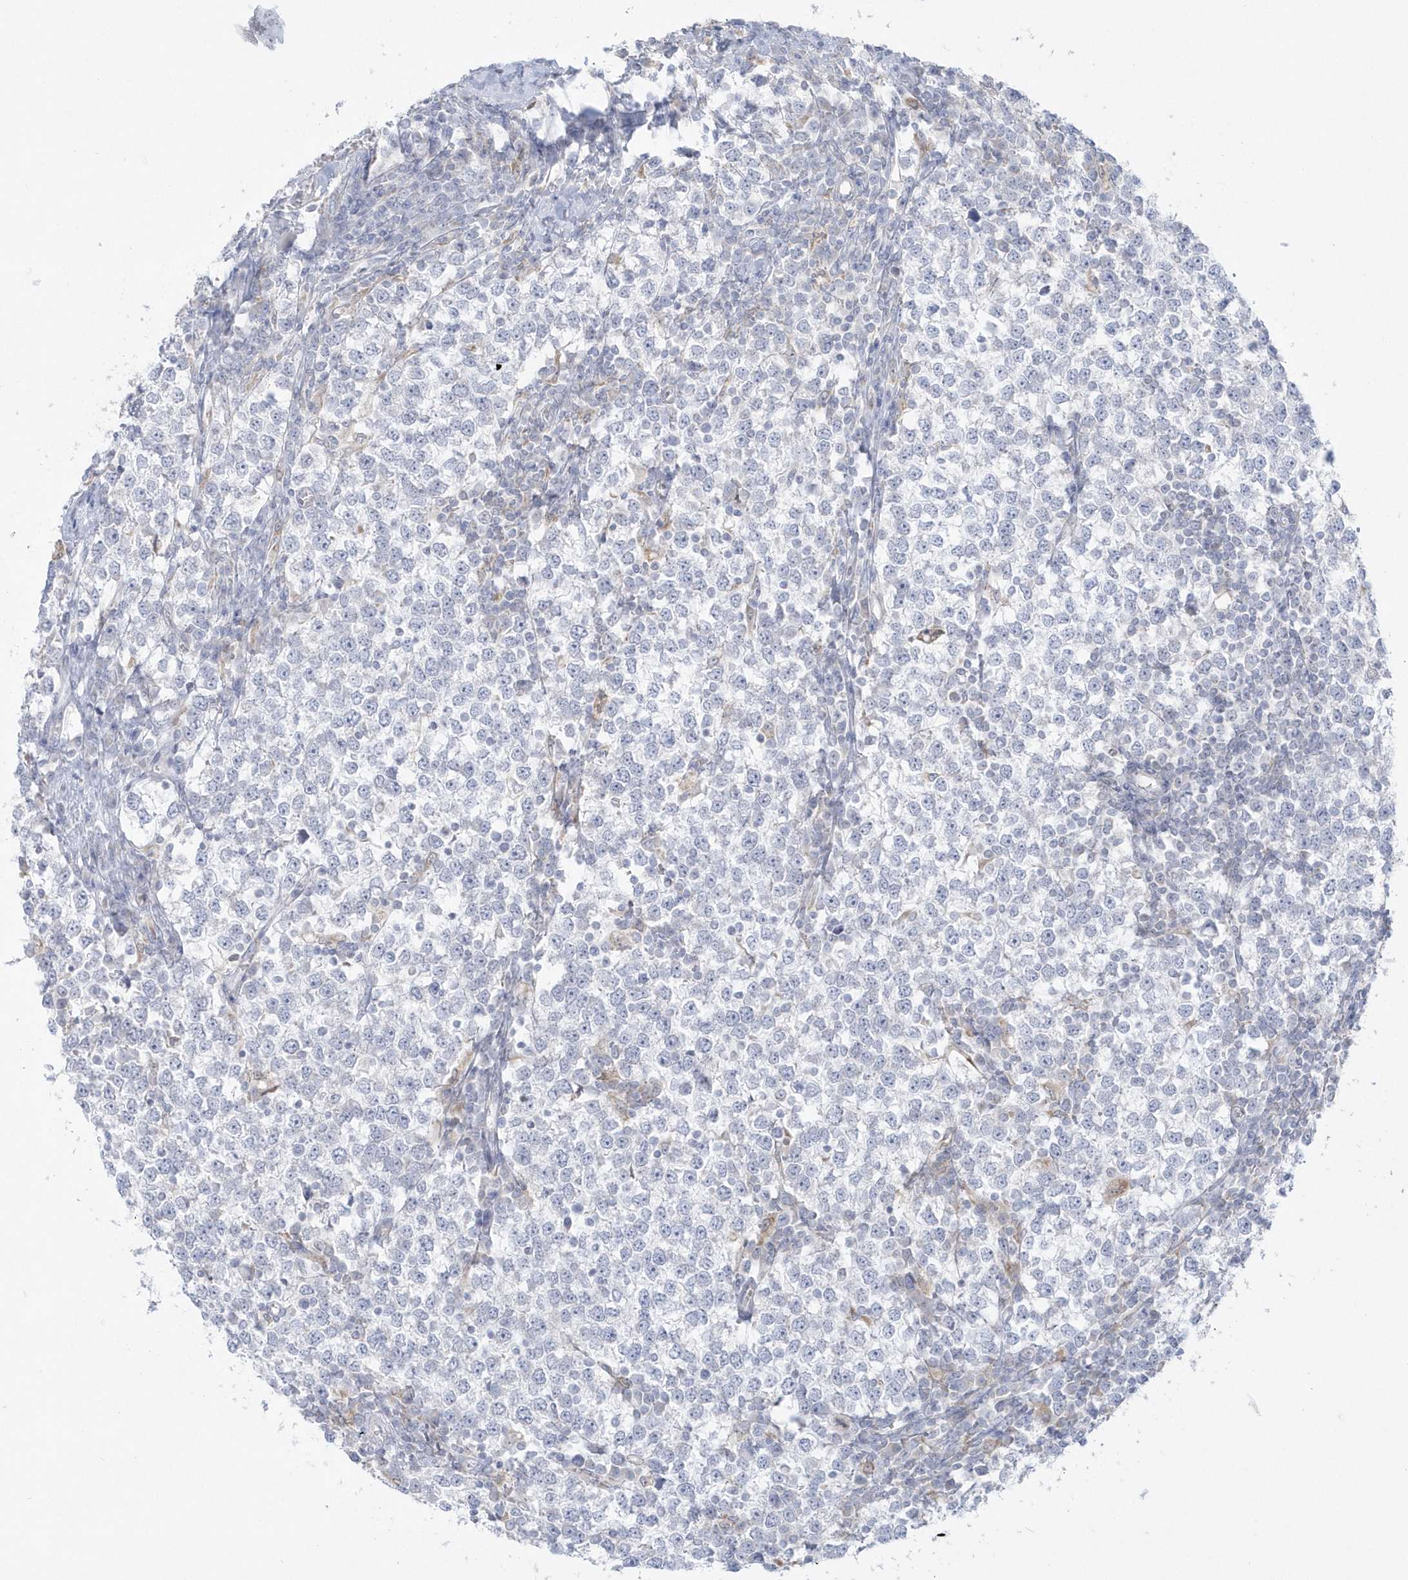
{"staining": {"intensity": "negative", "quantity": "none", "location": "none"}, "tissue": "testis cancer", "cell_type": "Tumor cells", "image_type": "cancer", "snomed": [{"axis": "morphology", "description": "Seminoma, NOS"}, {"axis": "topography", "description": "Testis"}], "caption": "An image of human testis seminoma is negative for staining in tumor cells. The staining was performed using DAB (3,3'-diaminobenzidine) to visualize the protein expression in brown, while the nuclei were stained in blue with hematoxylin (Magnification: 20x).", "gene": "PCBD1", "patient": {"sex": "male", "age": 65}}